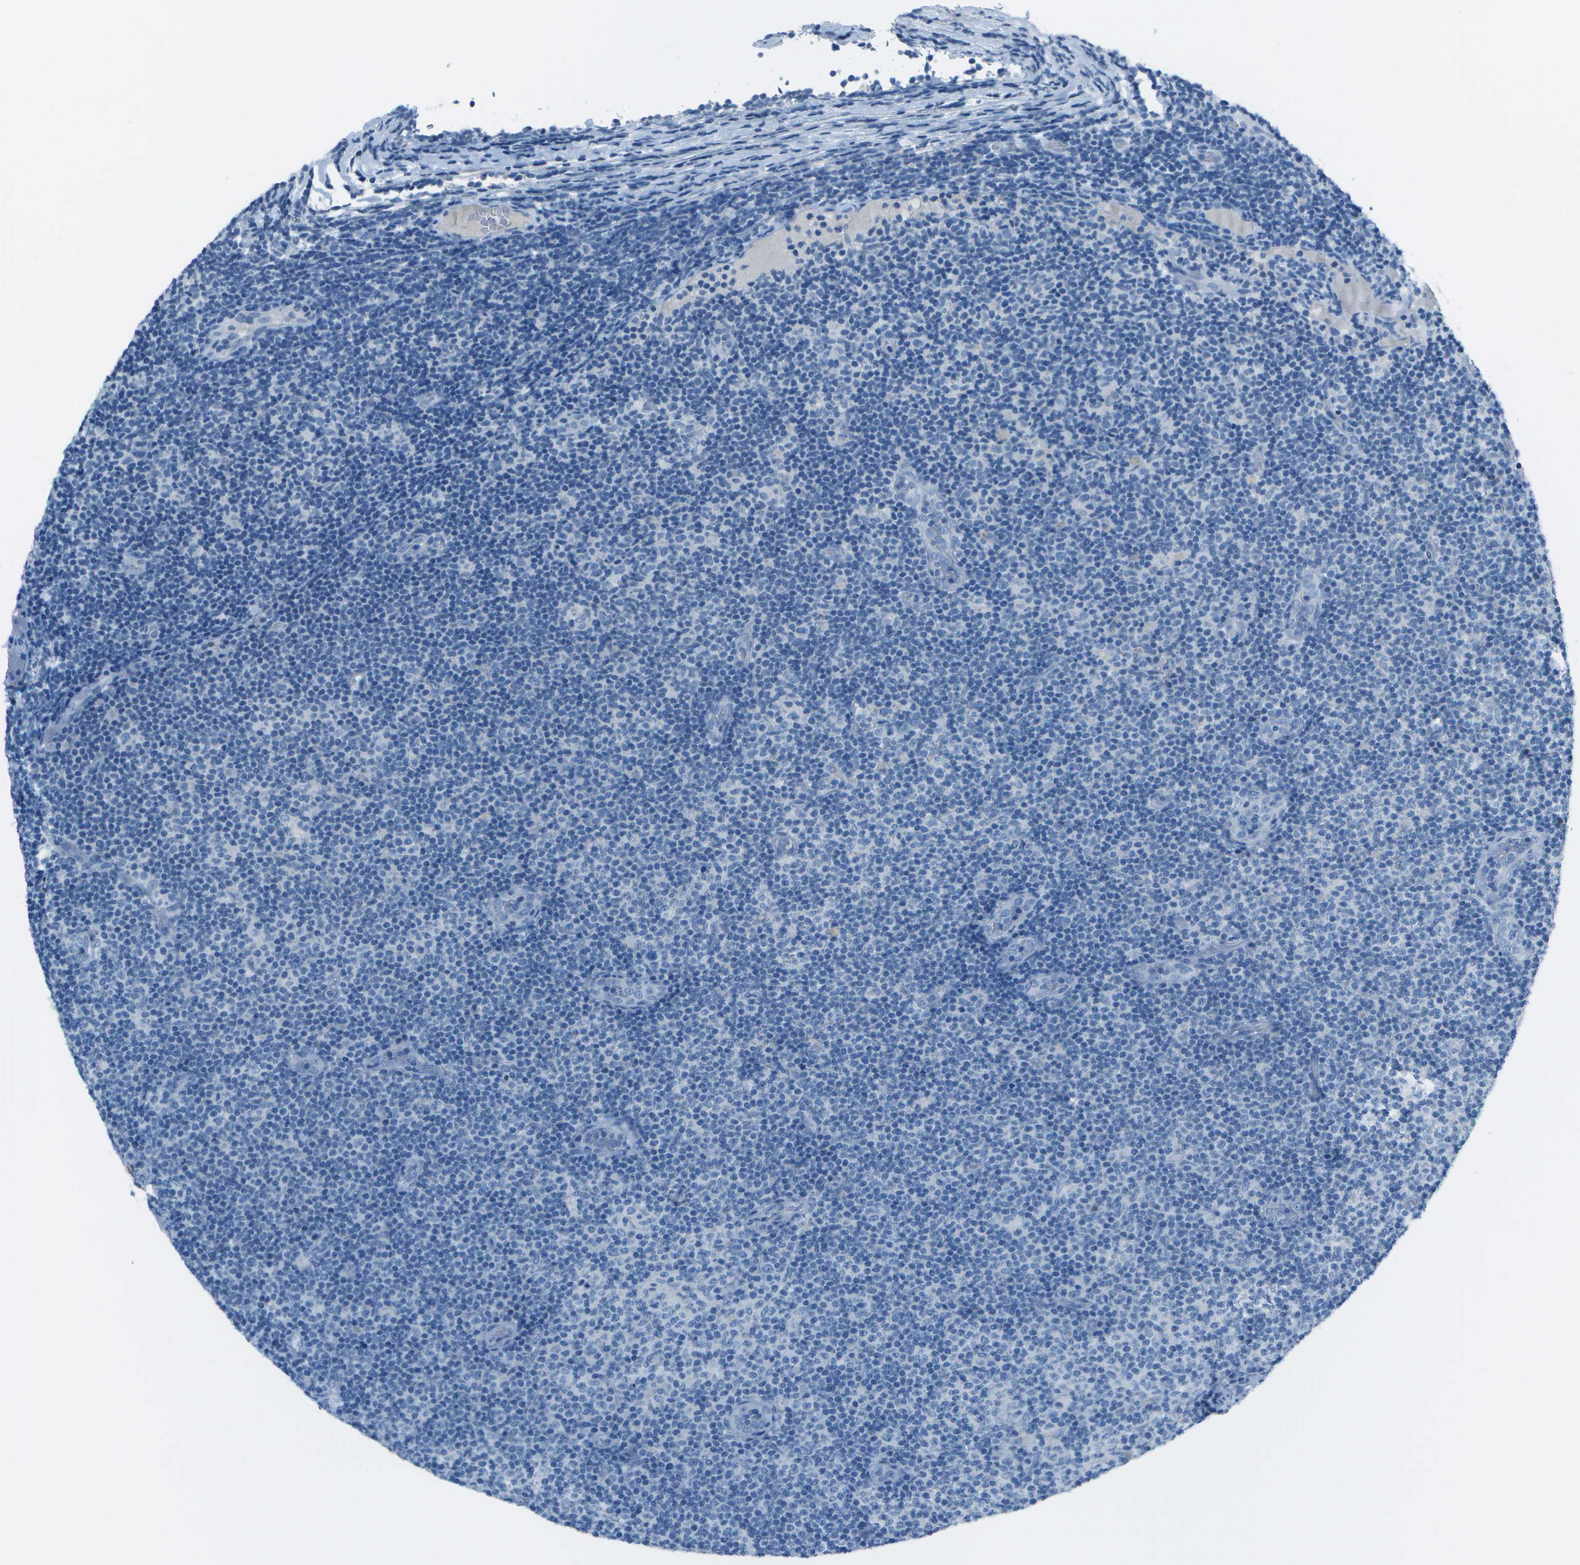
{"staining": {"intensity": "negative", "quantity": "none", "location": "none"}, "tissue": "lymphoma", "cell_type": "Tumor cells", "image_type": "cancer", "snomed": [{"axis": "morphology", "description": "Malignant lymphoma, non-Hodgkin's type, Low grade"}, {"axis": "topography", "description": "Lymph node"}], "caption": "DAB immunohistochemical staining of lymphoma exhibits no significant positivity in tumor cells.", "gene": "FGF1", "patient": {"sex": "male", "age": 83}}